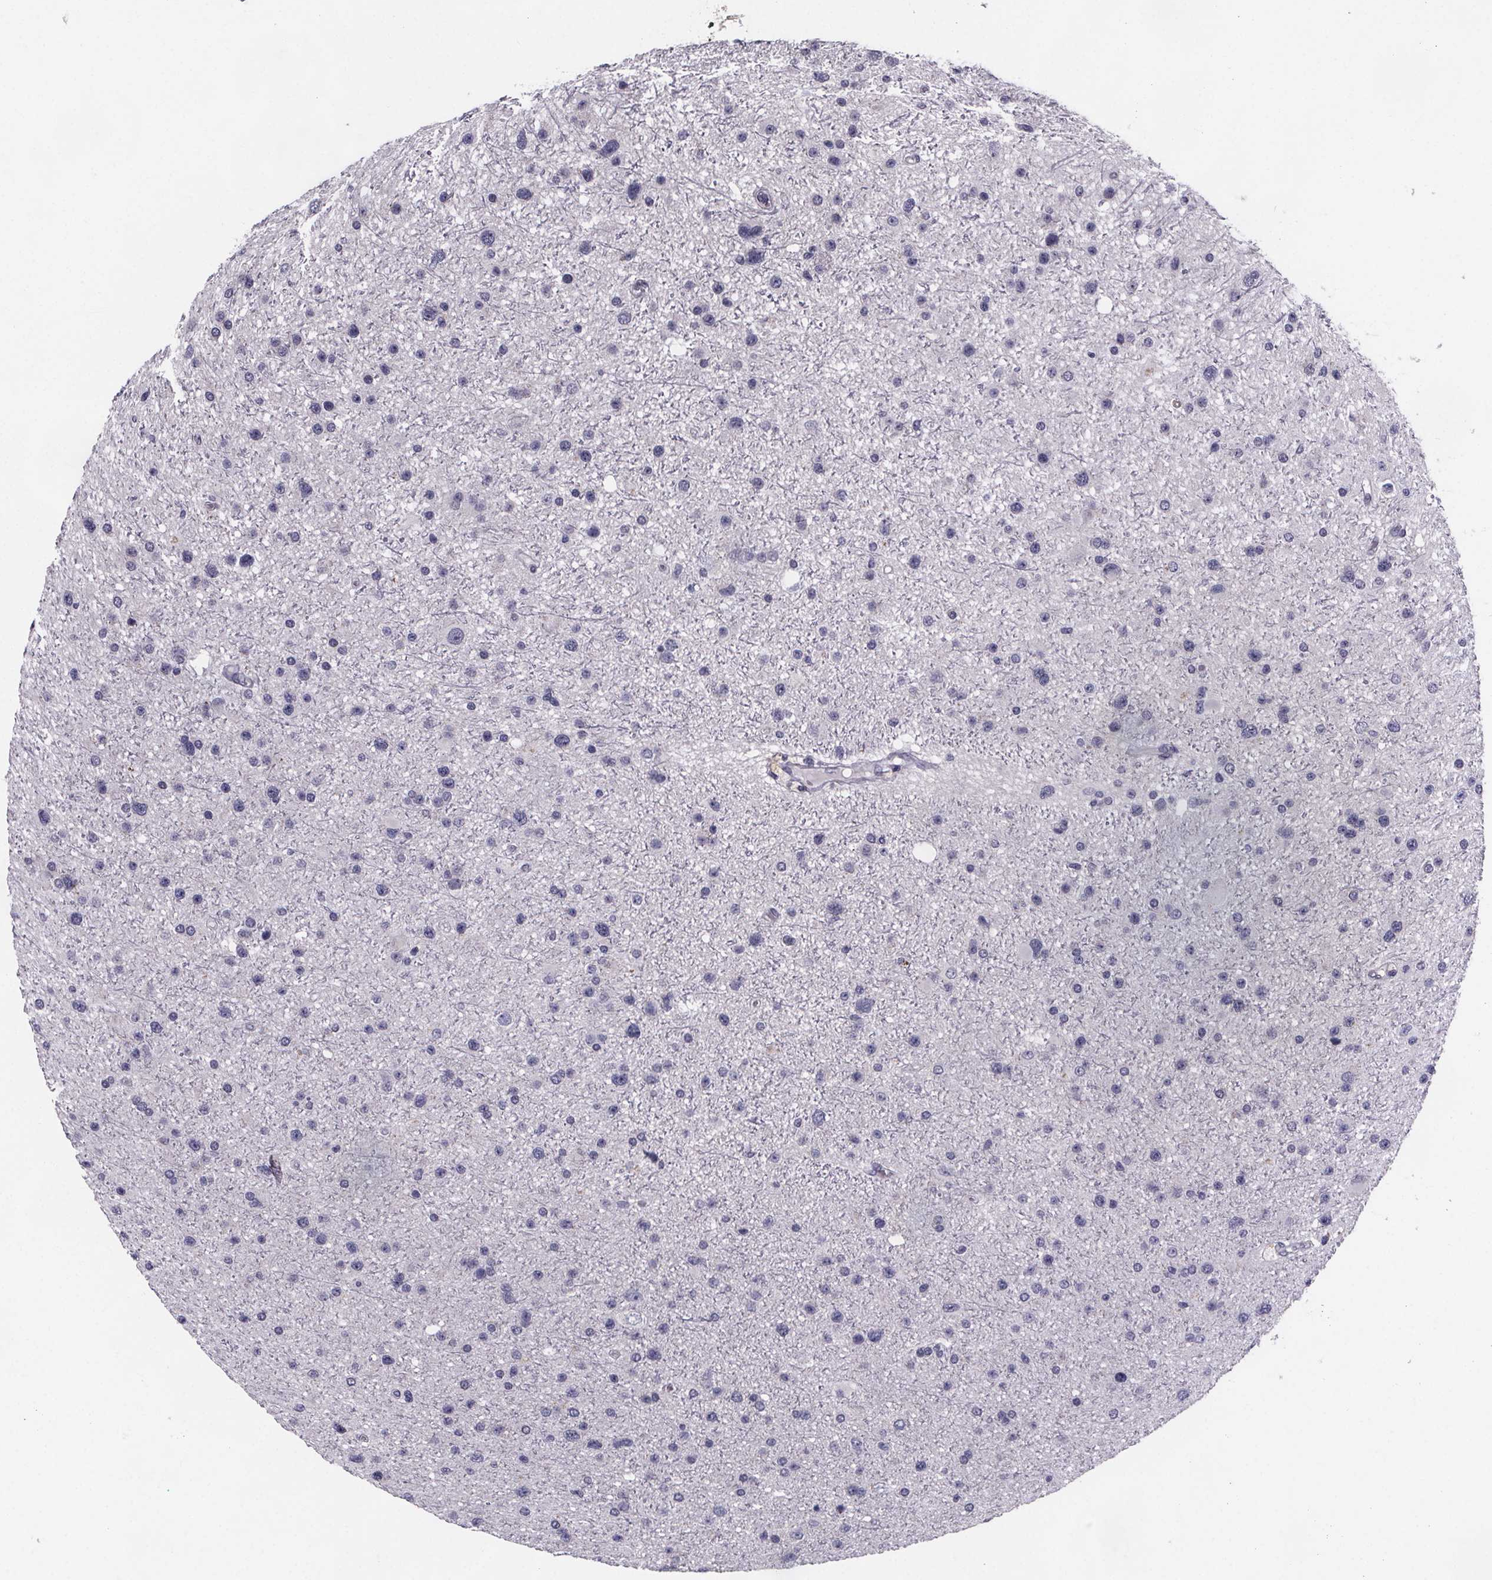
{"staining": {"intensity": "negative", "quantity": "none", "location": "none"}, "tissue": "glioma", "cell_type": "Tumor cells", "image_type": "cancer", "snomed": [{"axis": "morphology", "description": "Glioma, malignant, Low grade"}, {"axis": "topography", "description": "Brain"}], "caption": "IHC of glioma demonstrates no expression in tumor cells.", "gene": "PAH", "patient": {"sex": "female", "age": 32}}